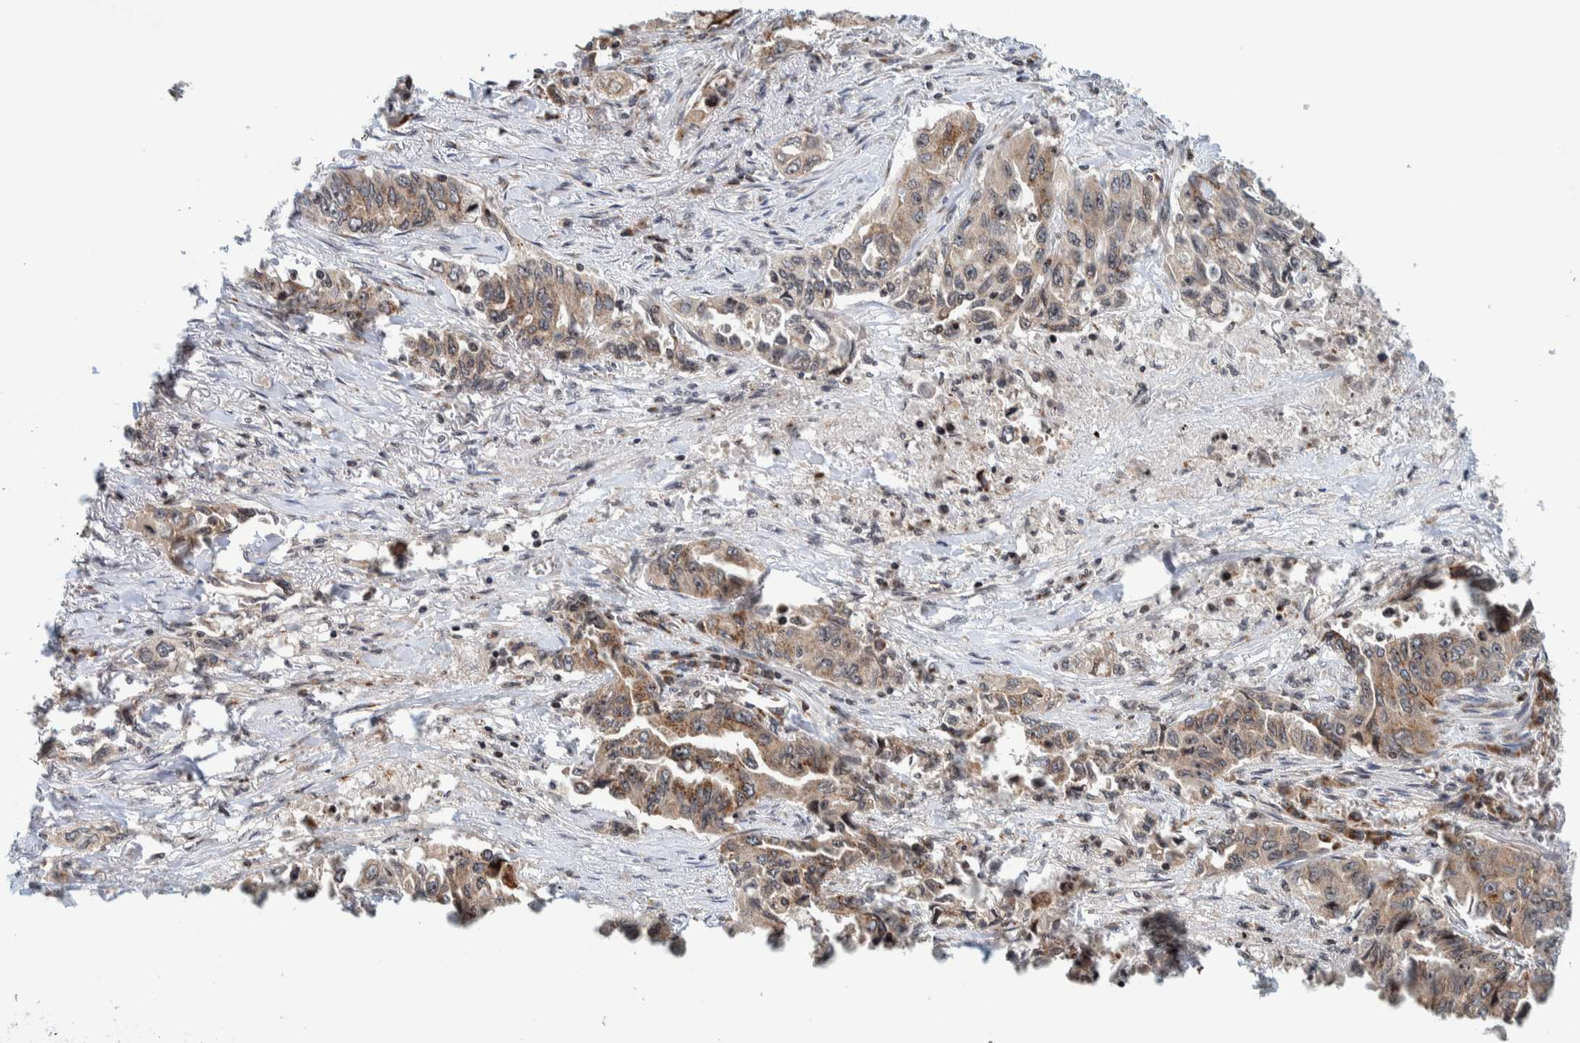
{"staining": {"intensity": "weak", "quantity": ">75%", "location": "cytoplasmic/membranous,nuclear"}, "tissue": "lung cancer", "cell_type": "Tumor cells", "image_type": "cancer", "snomed": [{"axis": "morphology", "description": "Adenocarcinoma, NOS"}, {"axis": "topography", "description": "Lung"}], "caption": "This photomicrograph shows lung cancer stained with immunohistochemistry (IHC) to label a protein in brown. The cytoplasmic/membranous and nuclear of tumor cells show weak positivity for the protein. Nuclei are counter-stained blue.", "gene": "CCDC182", "patient": {"sex": "female", "age": 51}}